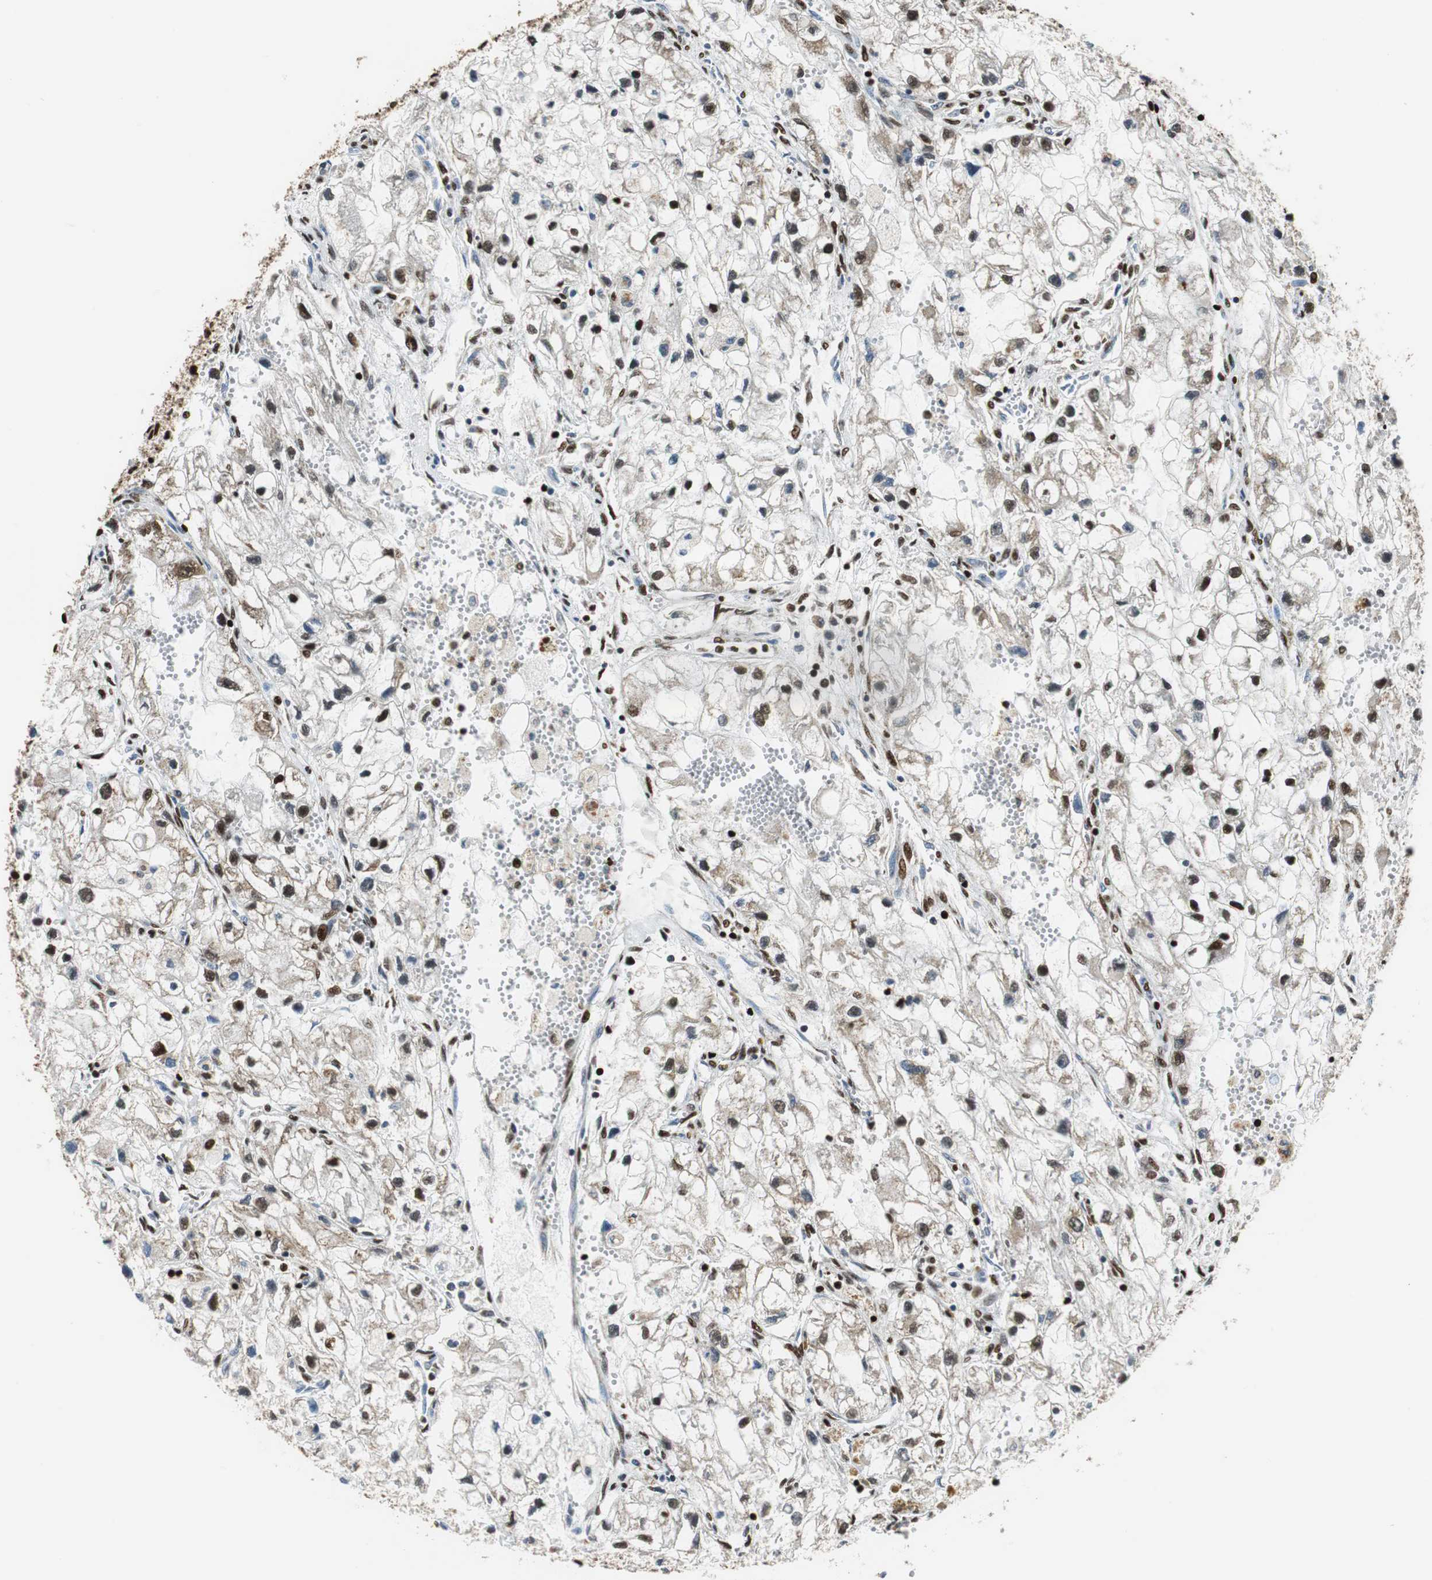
{"staining": {"intensity": "moderate", "quantity": "25%-75%", "location": "nuclear"}, "tissue": "renal cancer", "cell_type": "Tumor cells", "image_type": "cancer", "snomed": [{"axis": "morphology", "description": "Adenocarcinoma, NOS"}, {"axis": "topography", "description": "Kidney"}], "caption": "Renal cancer (adenocarcinoma) stained for a protein reveals moderate nuclear positivity in tumor cells. (brown staining indicates protein expression, while blue staining denotes nuclei).", "gene": "HDAC1", "patient": {"sex": "female", "age": 70}}